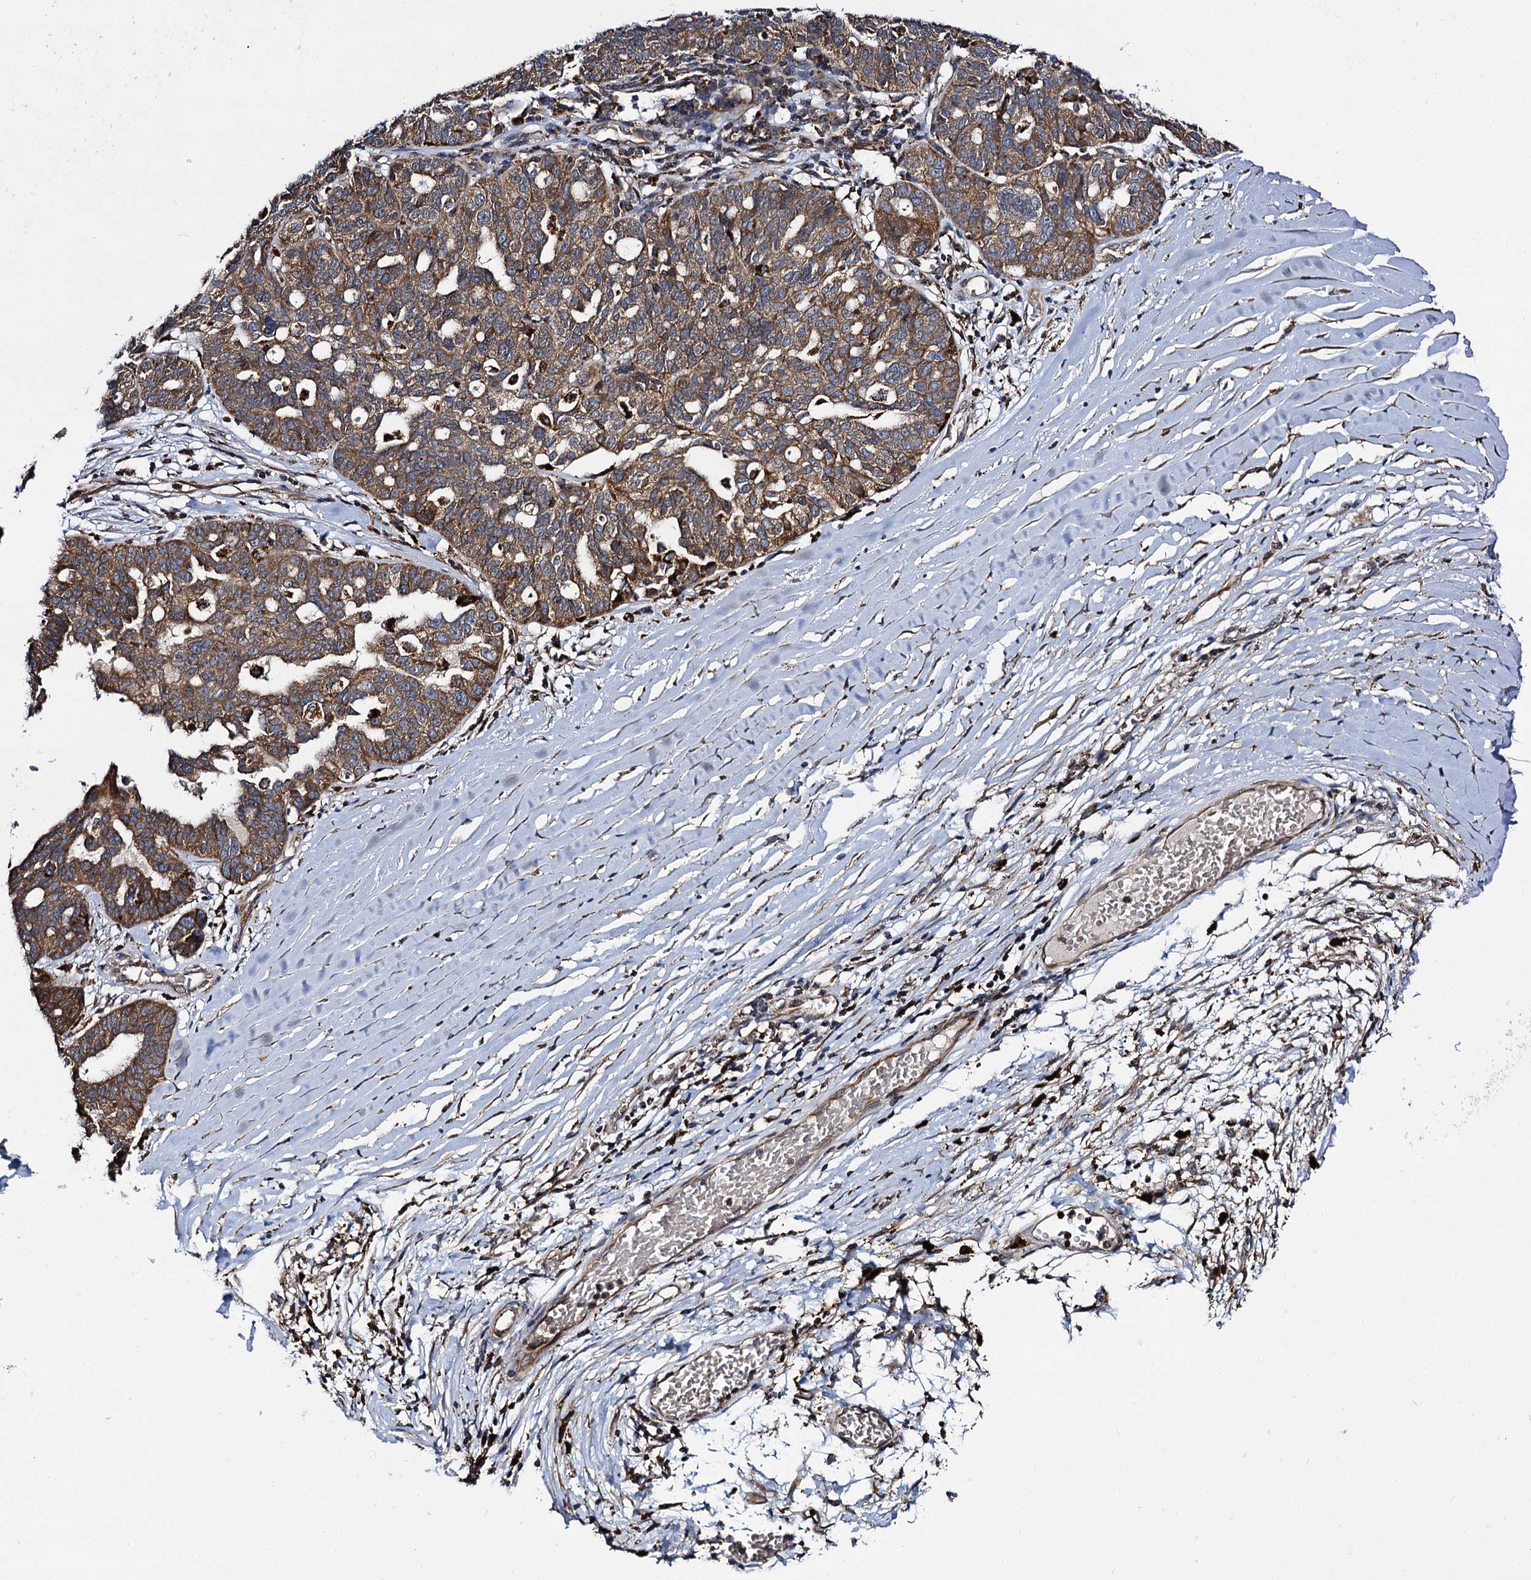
{"staining": {"intensity": "moderate", "quantity": ">75%", "location": "cytoplasmic/membranous"}, "tissue": "ovarian cancer", "cell_type": "Tumor cells", "image_type": "cancer", "snomed": [{"axis": "morphology", "description": "Cystadenocarcinoma, serous, NOS"}, {"axis": "topography", "description": "Ovary"}], "caption": "Human ovarian cancer stained with a brown dye shows moderate cytoplasmic/membranous positive staining in approximately >75% of tumor cells.", "gene": "UFM1", "patient": {"sex": "female", "age": 59}}